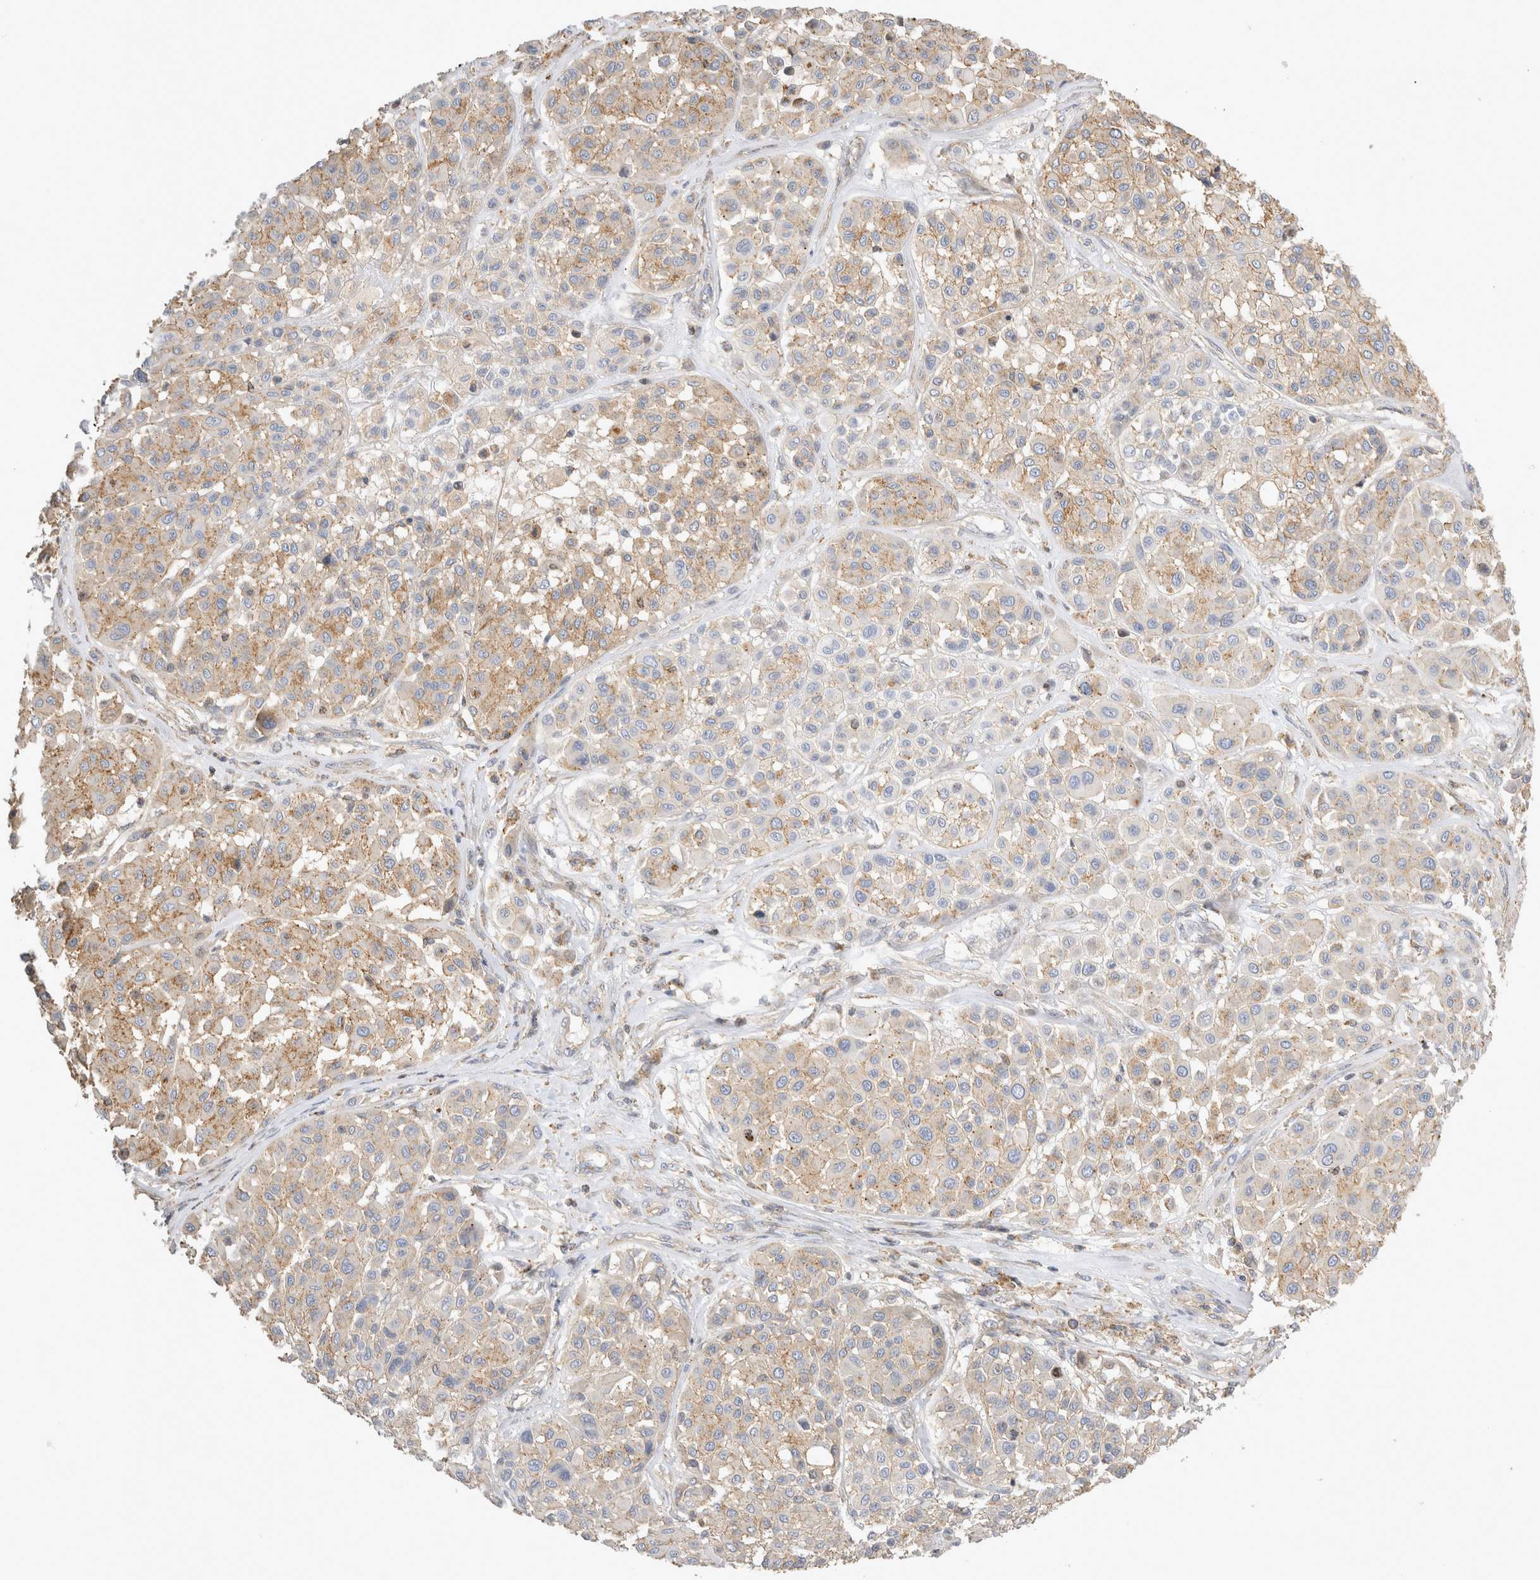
{"staining": {"intensity": "weak", "quantity": "25%-75%", "location": "cytoplasmic/membranous"}, "tissue": "melanoma", "cell_type": "Tumor cells", "image_type": "cancer", "snomed": [{"axis": "morphology", "description": "Malignant melanoma, Metastatic site"}, {"axis": "topography", "description": "Soft tissue"}], "caption": "Immunohistochemistry (IHC) of human melanoma shows low levels of weak cytoplasmic/membranous expression in about 25%-75% of tumor cells.", "gene": "CHMP6", "patient": {"sex": "male", "age": 41}}